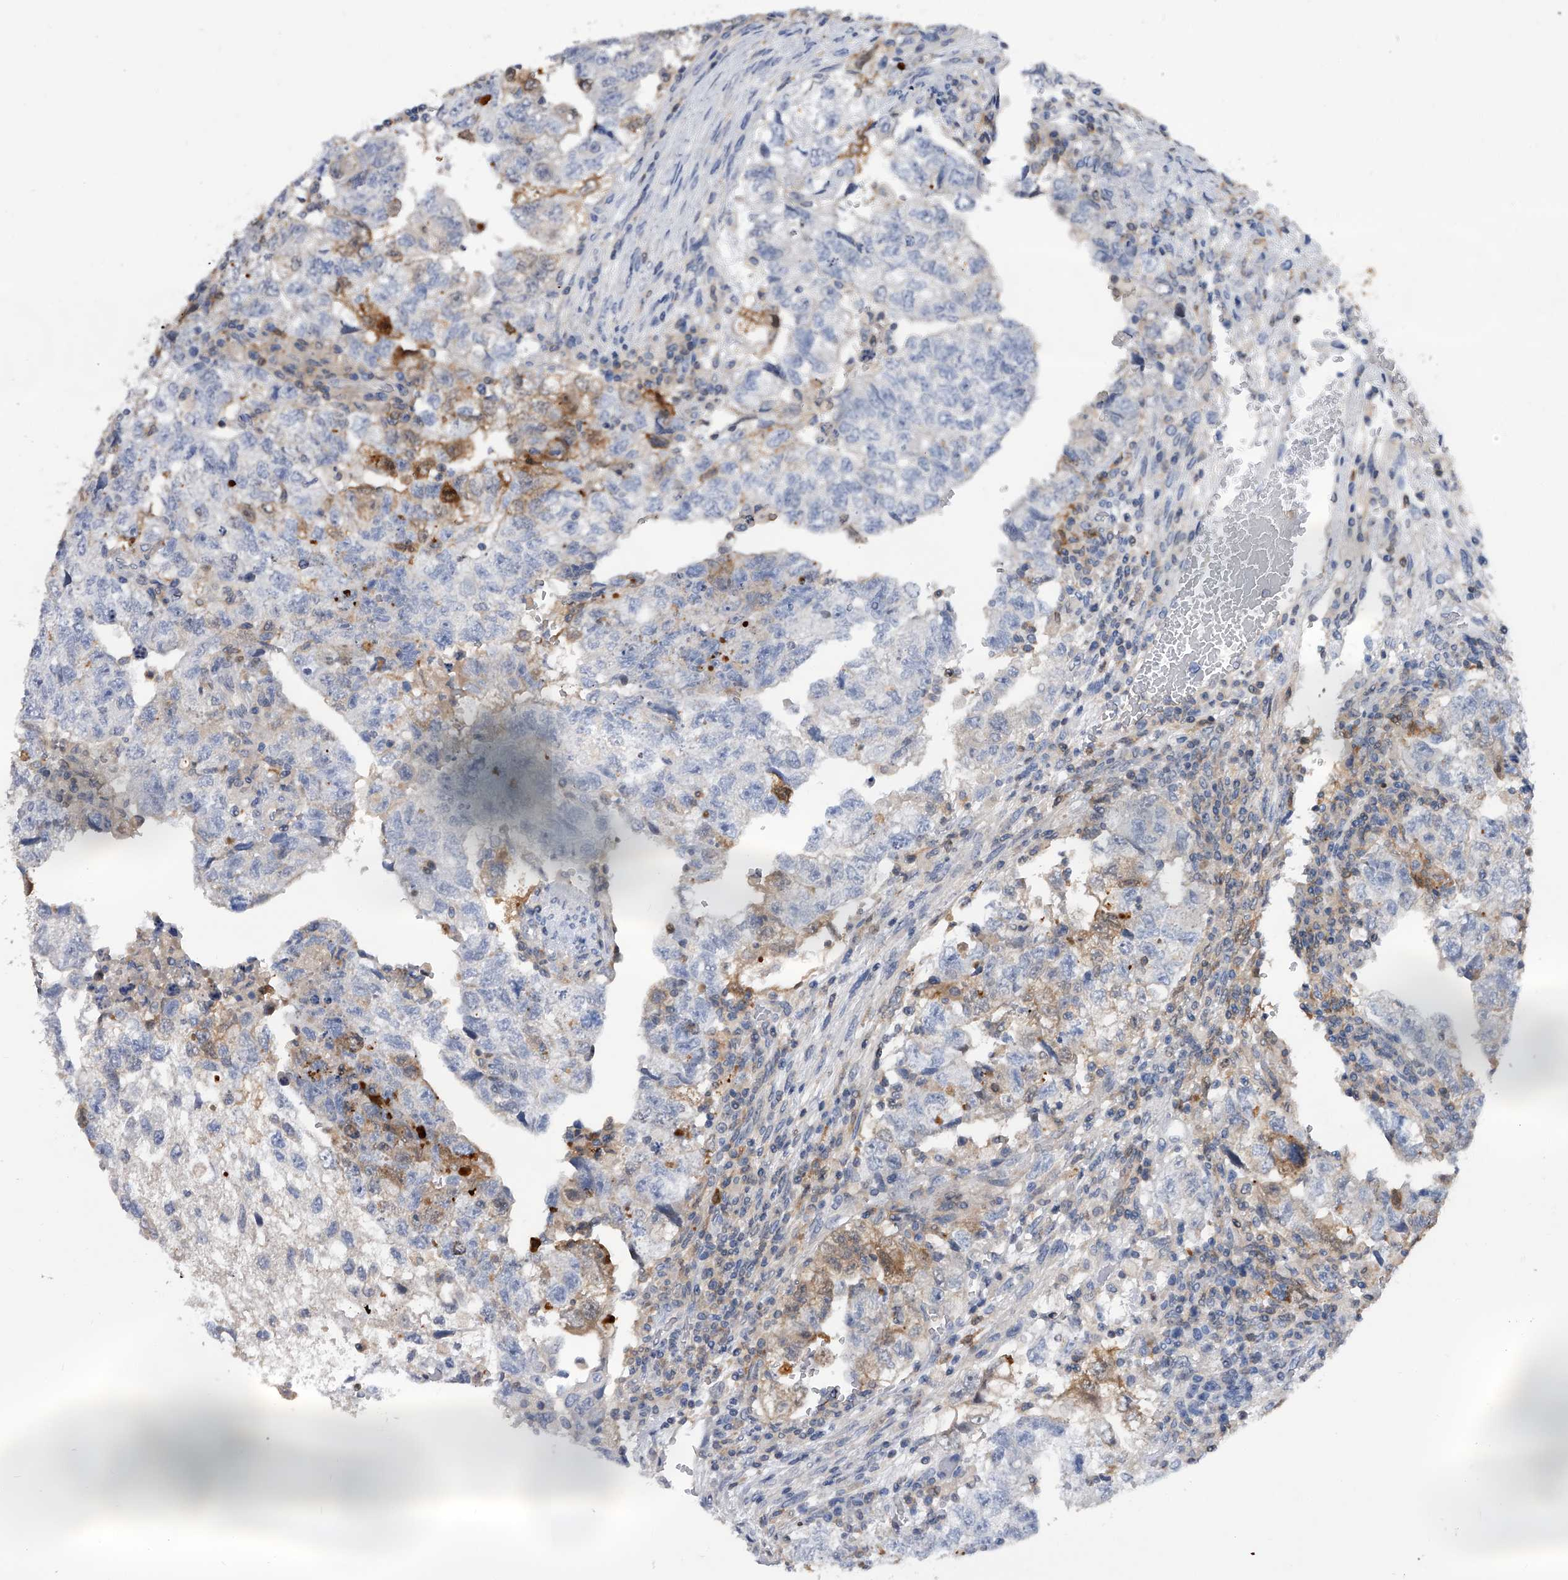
{"staining": {"intensity": "moderate", "quantity": "<25%", "location": "cytoplasmic/membranous"}, "tissue": "testis cancer", "cell_type": "Tumor cells", "image_type": "cancer", "snomed": [{"axis": "morphology", "description": "Carcinoma, Embryonal, NOS"}, {"axis": "topography", "description": "Testis"}], "caption": "Protein staining of testis embryonal carcinoma tissue displays moderate cytoplasmic/membranous staining in about <25% of tumor cells.", "gene": "SERPINB9", "patient": {"sex": "male", "age": 36}}